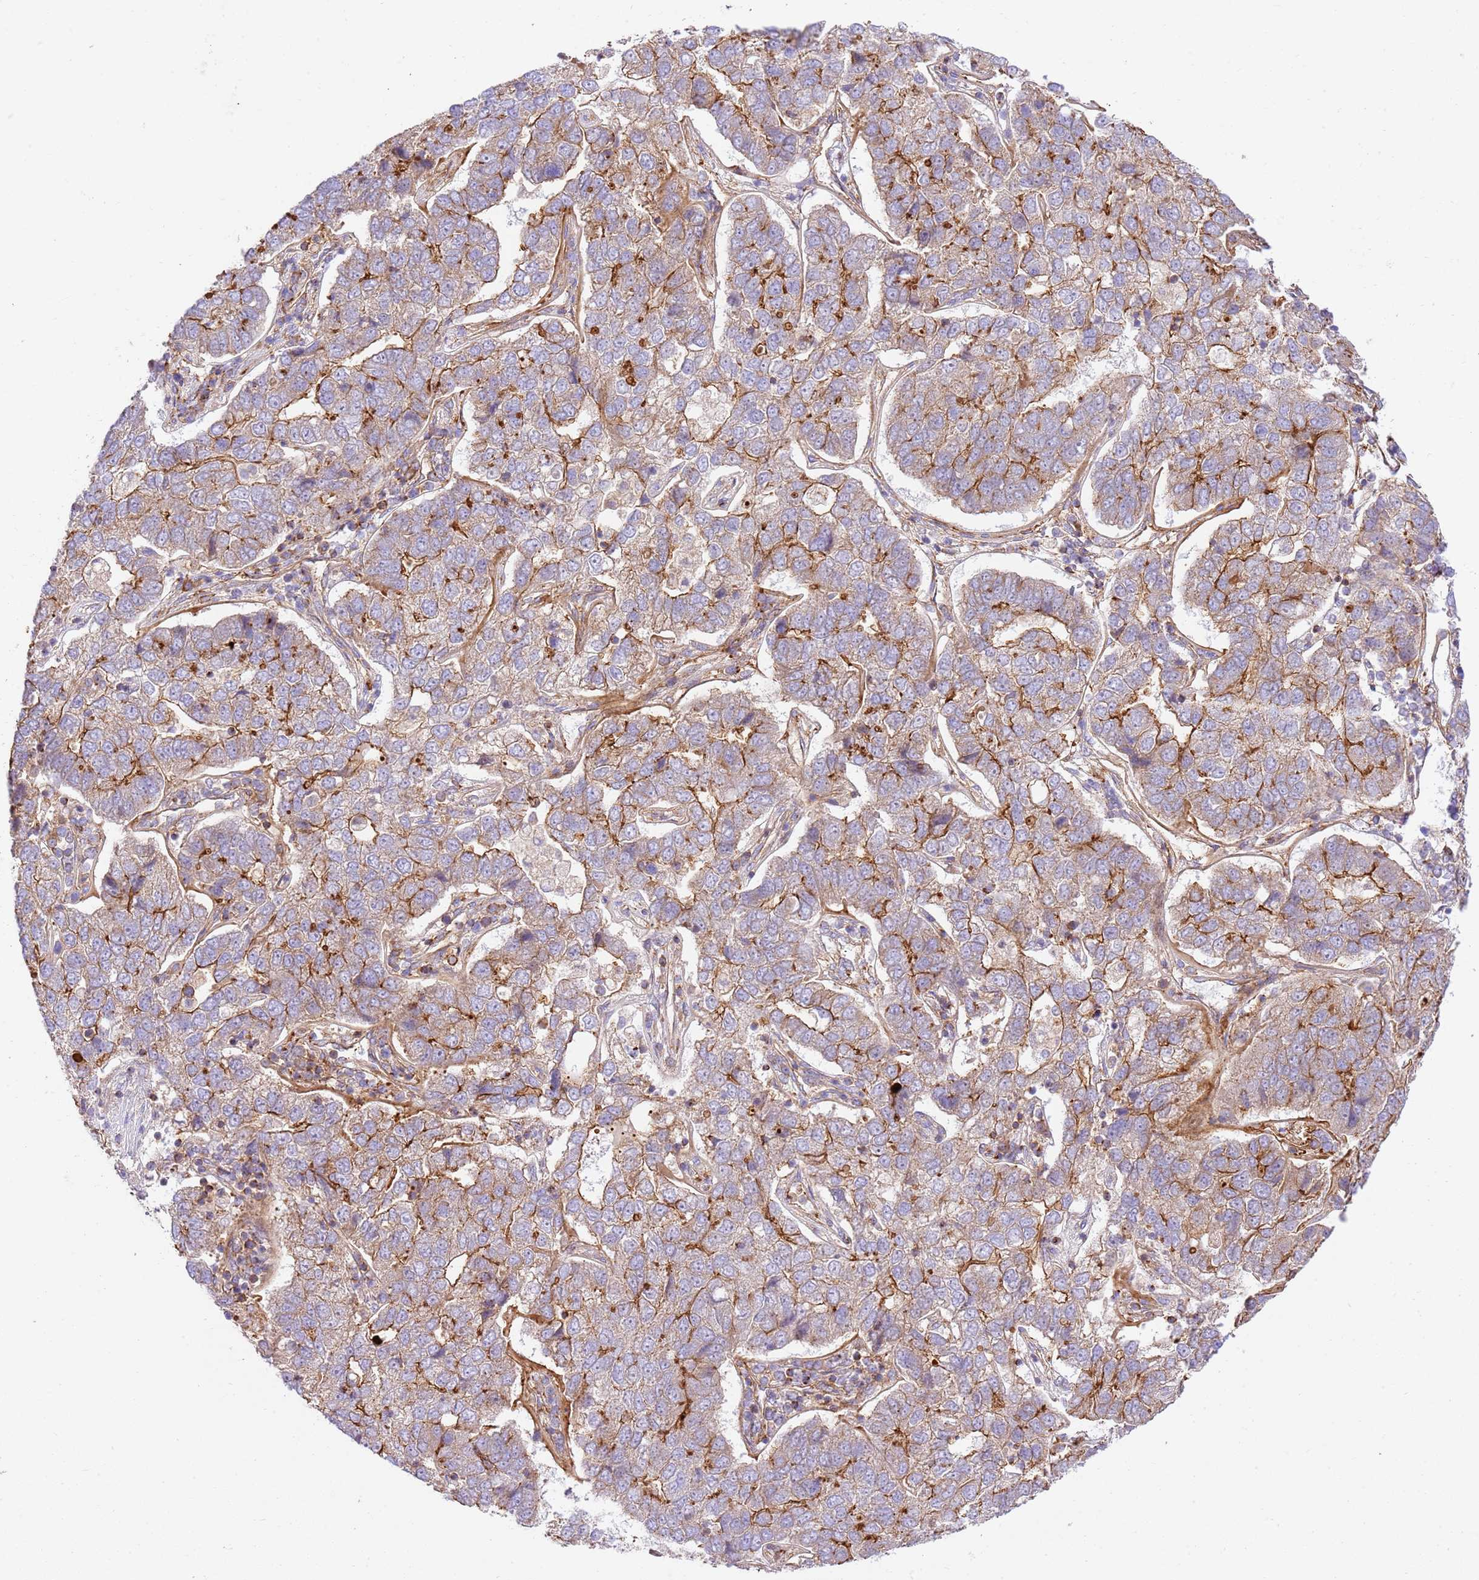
{"staining": {"intensity": "moderate", "quantity": "25%-75%", "location": "cytoplasmic/membranous"}, "tissue": "pancreatic cancer", "cell_type": "Tumor cells", "image_type": "cancer", "snomed": [{"axis": "morphology", "description": "Adenocarcinoma, NOS"}, {"axis": "topography", "description": "Pancreas"}], "caption": "Immunohistochemical staining of human pancreatic cancer (adenocarcinoma) exhibits medium levels of moderate cytoplasmic/membranous expression in approximately 25%-75% of tumor cells.", "gene": "EFCAB8", "patient": {"sex": "female", "age": 61}}